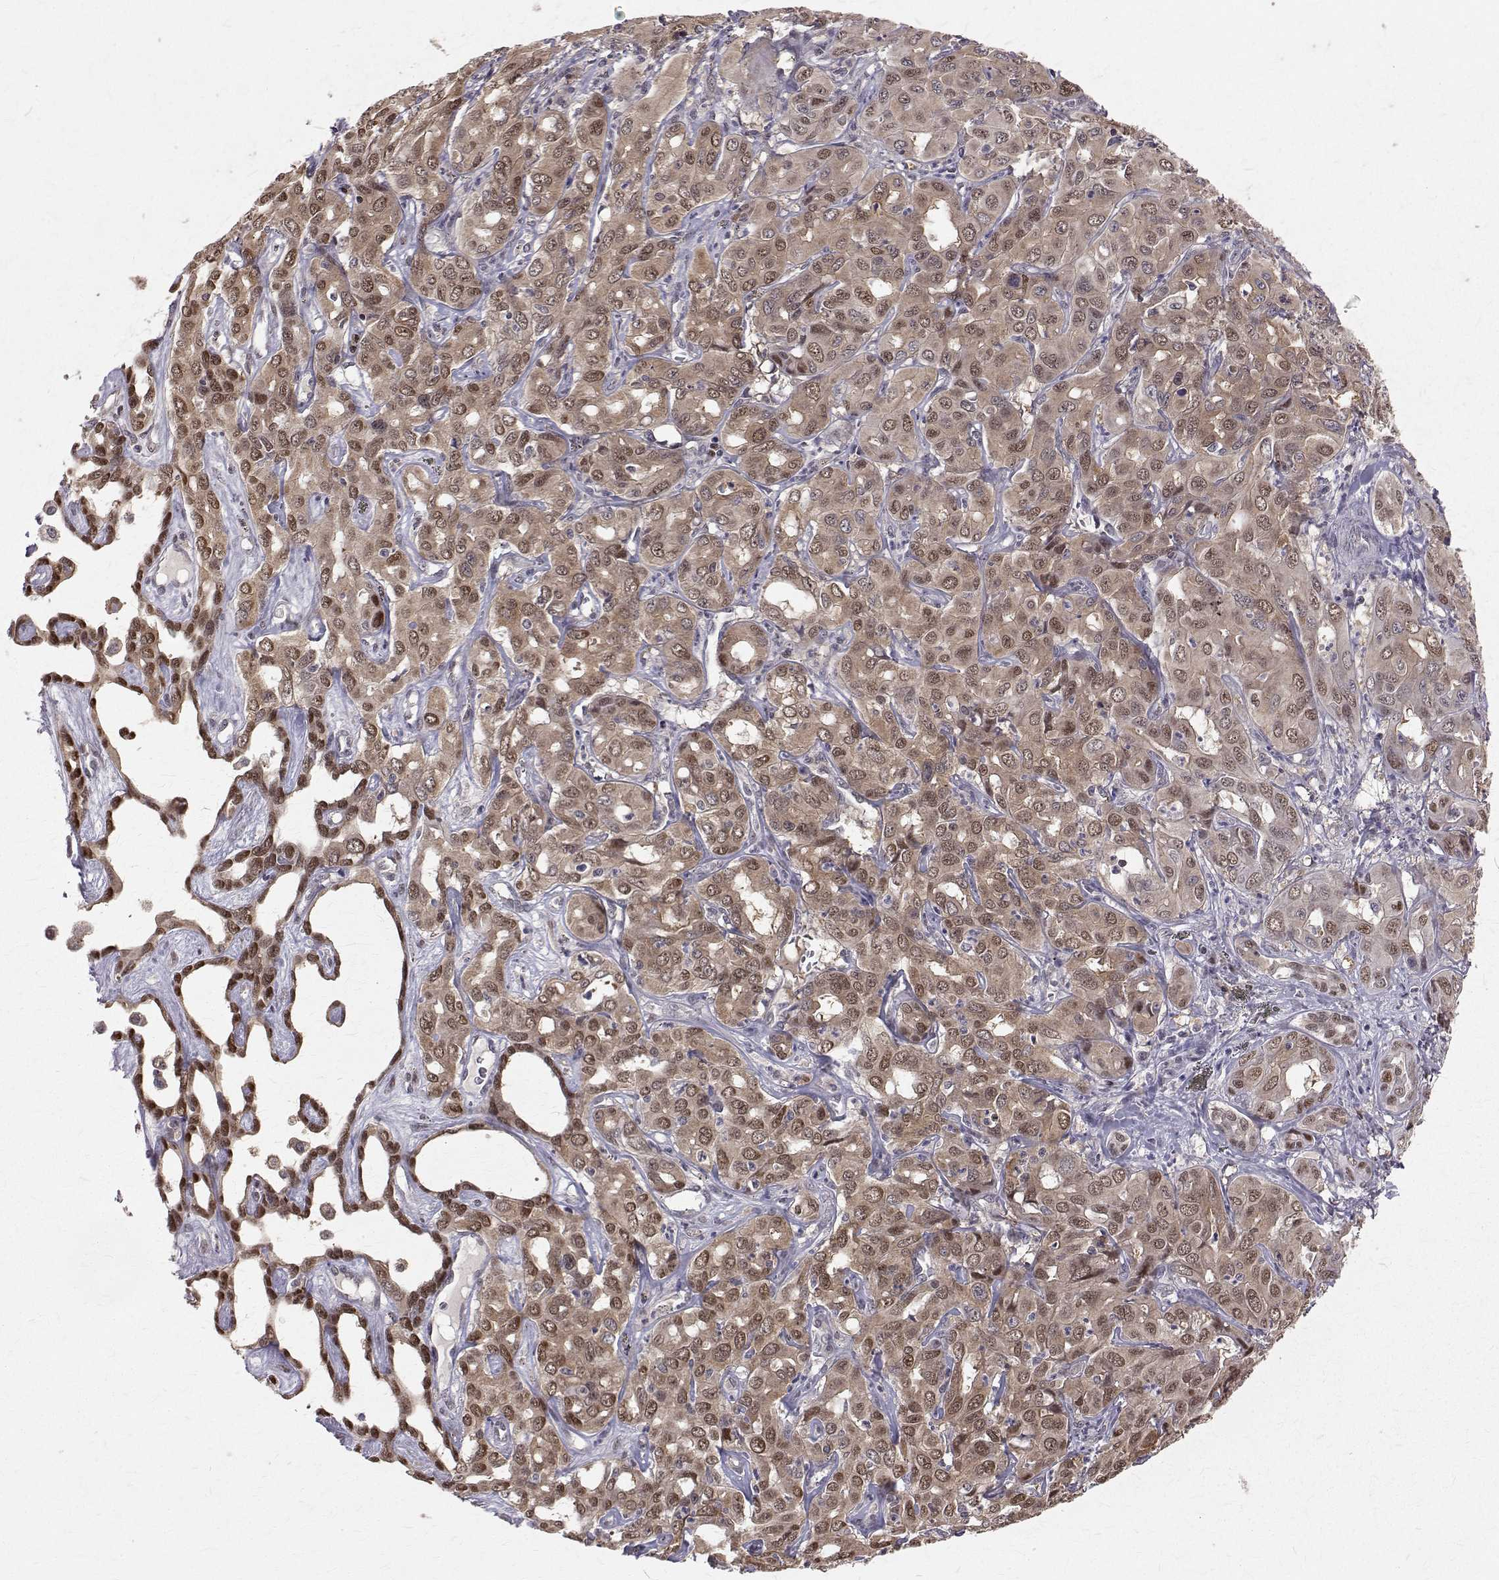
{"staining": {"intensity": "moderate", "quantity": ">75%", "location": "cytoplasmic/membranous,nuclear"}, "tissue": "liver cancer", "cell_type": "Tumor cells", "image_type": "cancer", "snomed": [{"axis": "morphology", "description": "Cholangiocarcinoma"}, {"axis": "topography", "description": "Liver"}], "caption": "Liver cancer was stained to show a protein in brown. There is medium levels of moderate cytoplasmic/membranous and nuclear expression in about >75% of tumor cells.", "gene": "NIF3L1", "patient": {"sex": "female", "age": 60}}